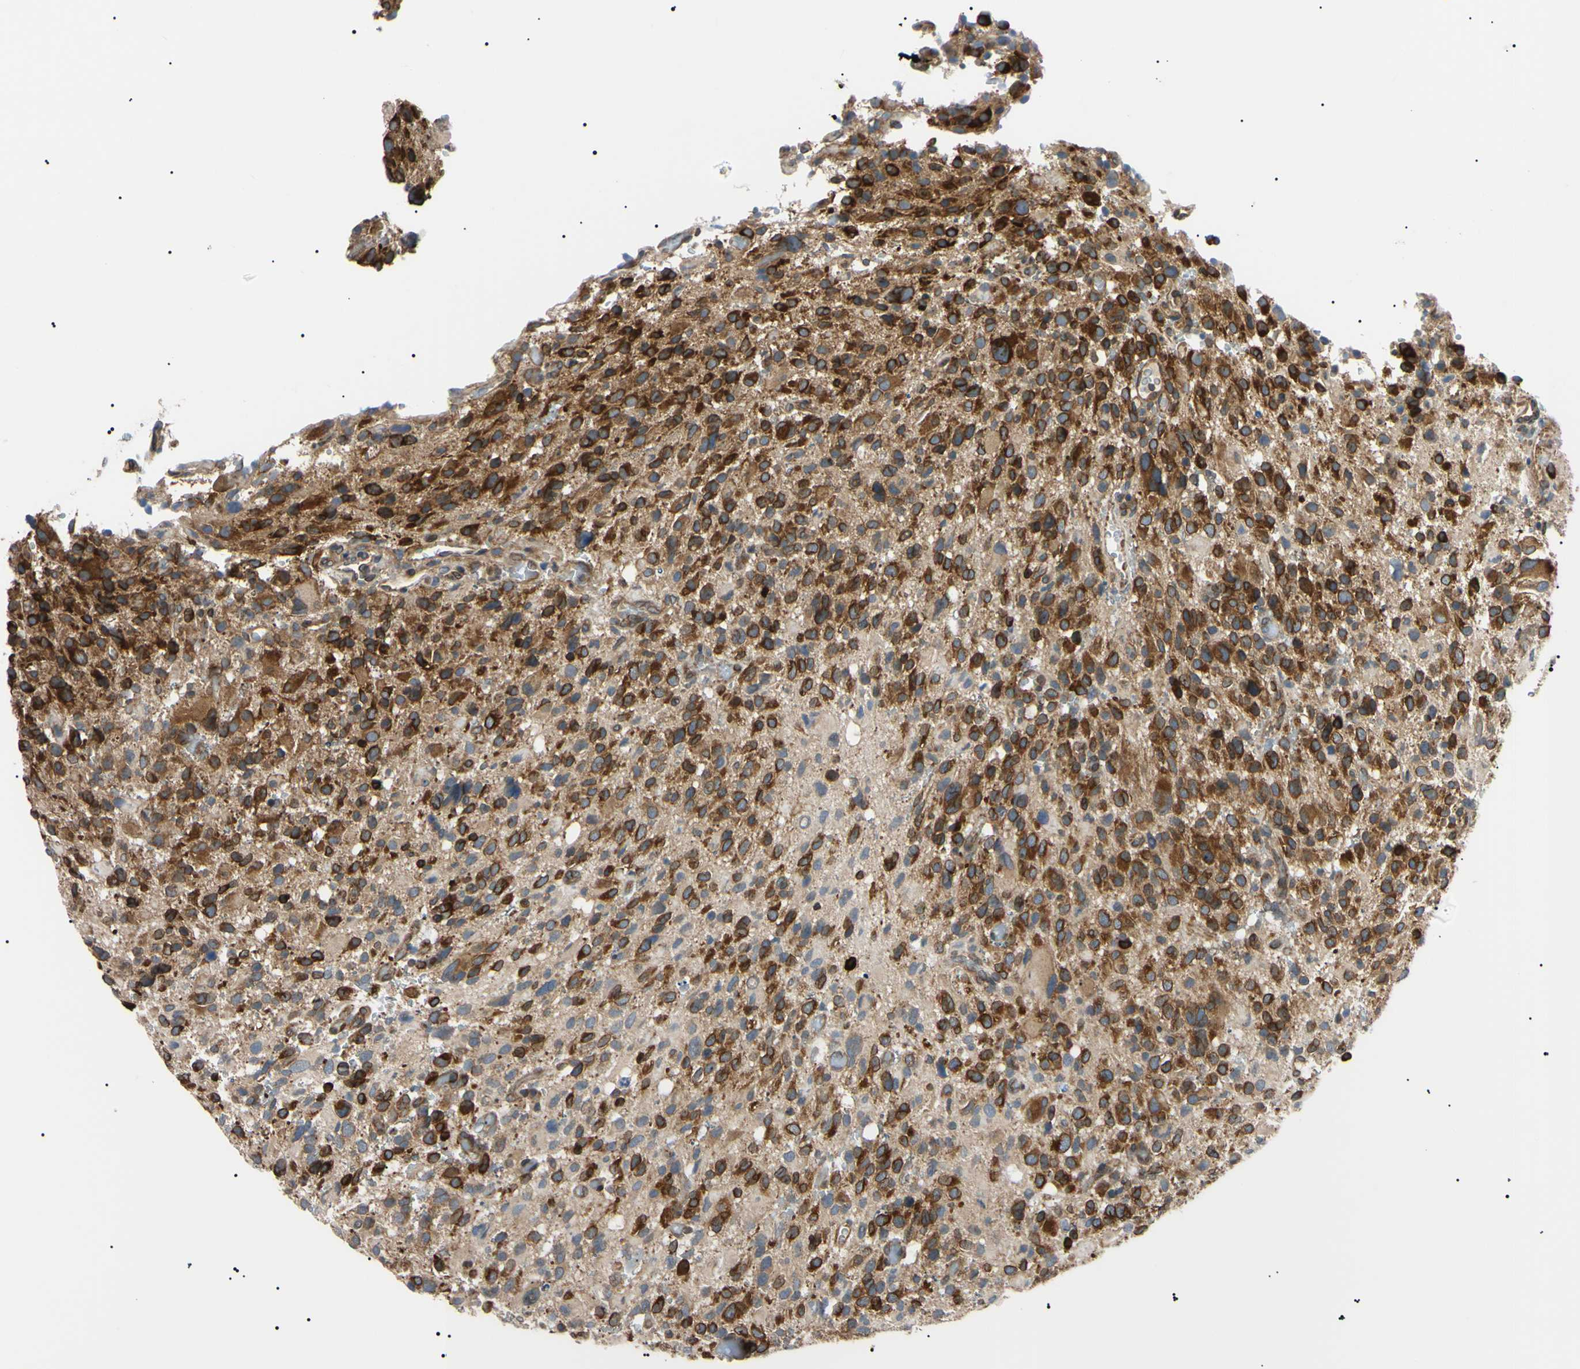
{"staining": {"intensity": "strong", "quantity": ">75%", "location": "cytoplasmic/membranous"}, "tissue": "glioma", "cell_type": "Tumor cells", "image_type": "cancer", "snomed": [{"axis": "morphology", "description": "Glioma, malignant, High grade"}, {"axis": "topography", "description": "Brain"}], "caption": "Immunohistochemical staining of human glioma demonstrates high levels of strong cytoplasmic/membranous protein expression in about >75% of tumor cells. The protein is stained brown, and the nuclei are stained in blue (DAB IHC with brightfield microscopy, high magnification).", "gene": "VAPA", "patient": {"sex": "male", "age": 48}}